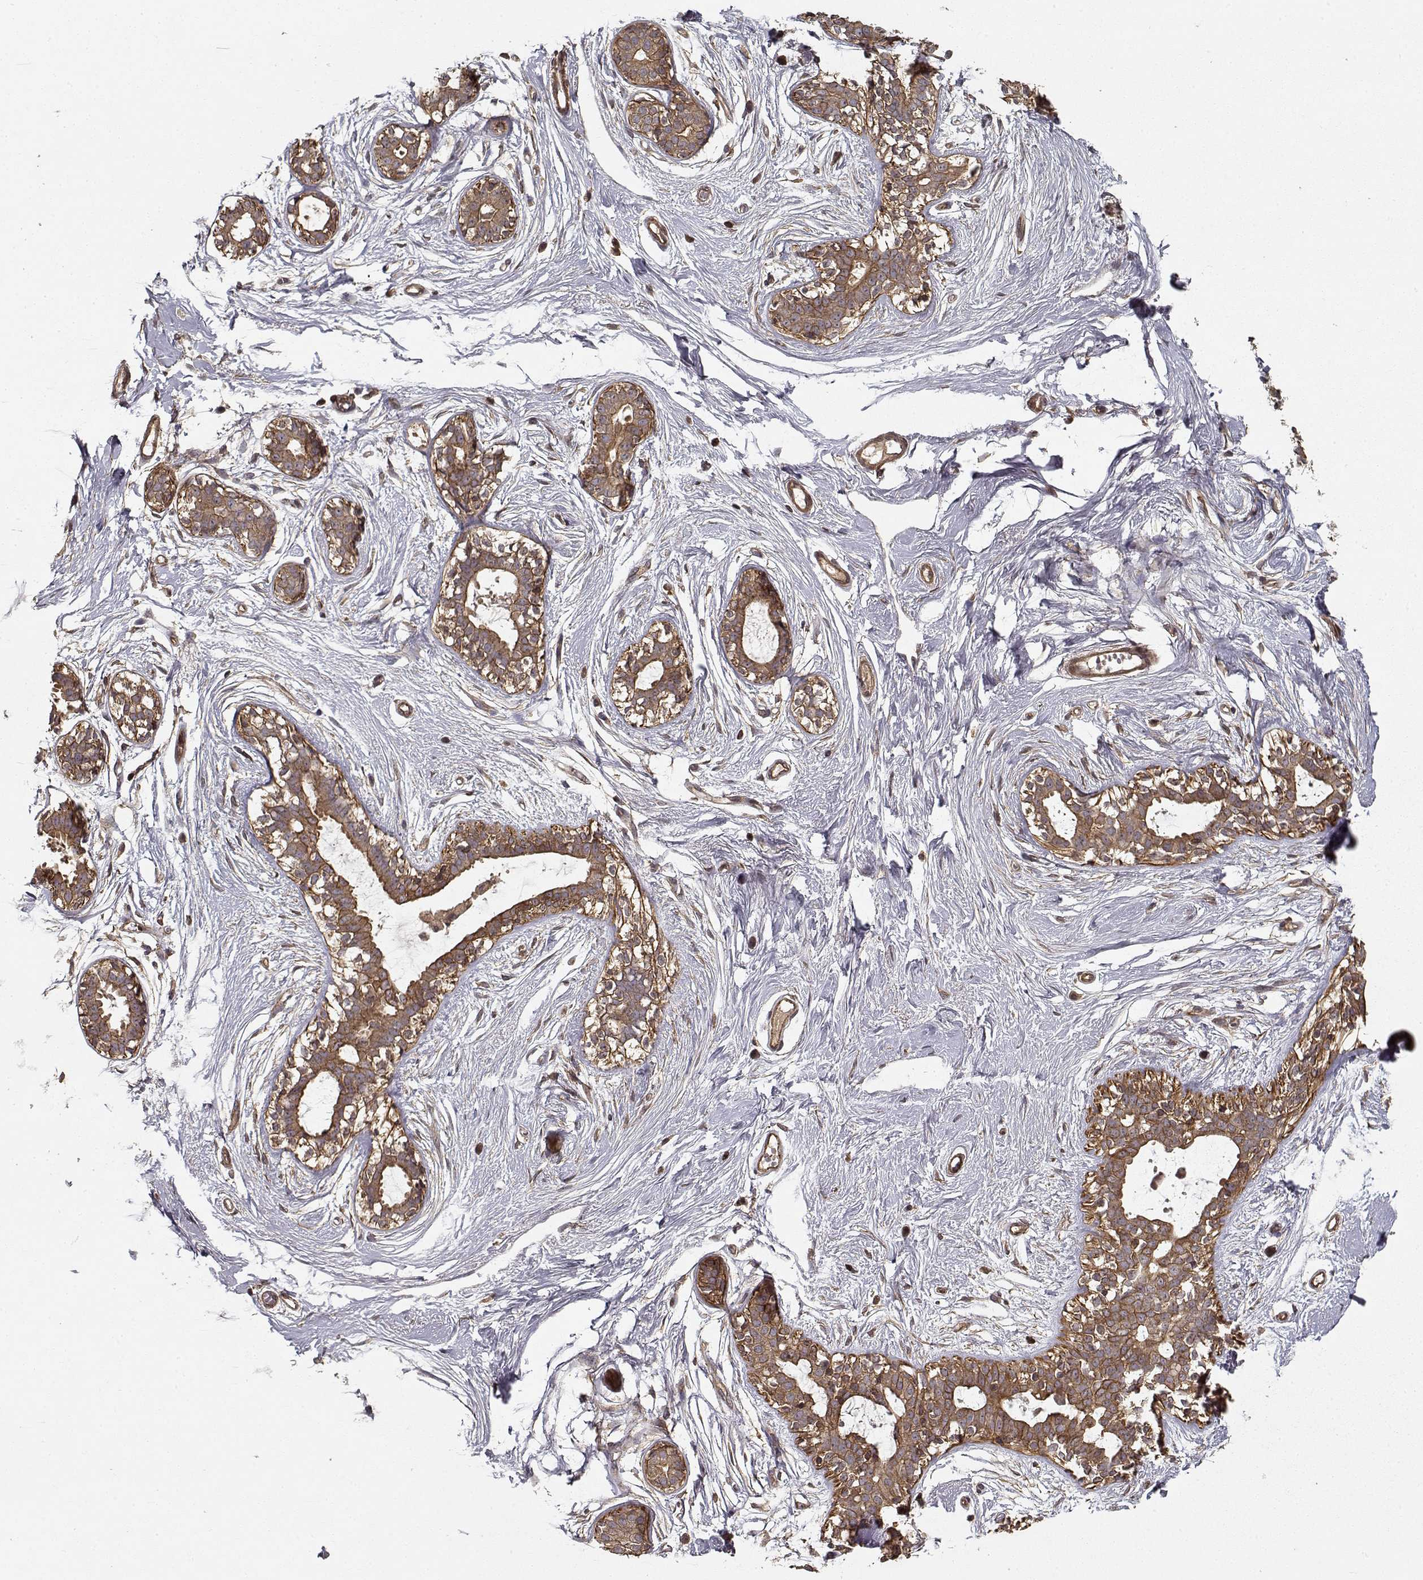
{"staining": {"intensity": "negative", "quantity": "none", "location": "none"}, "tissue": "breast", "cell_type": "Adipocytes", "image_type": "normal", "snomed": [{"axis": "morphology", "description": "Normal tissue, NOS"}, {"axis": "topography", "description": "Breast"}], "caption": "This is a image of immunohistochemistry (IHC) staining of normal breast, which shows no staining in adipocytes.", "gene": "PPP1R12A", "patient": {"sex": "female", "age": 49}}